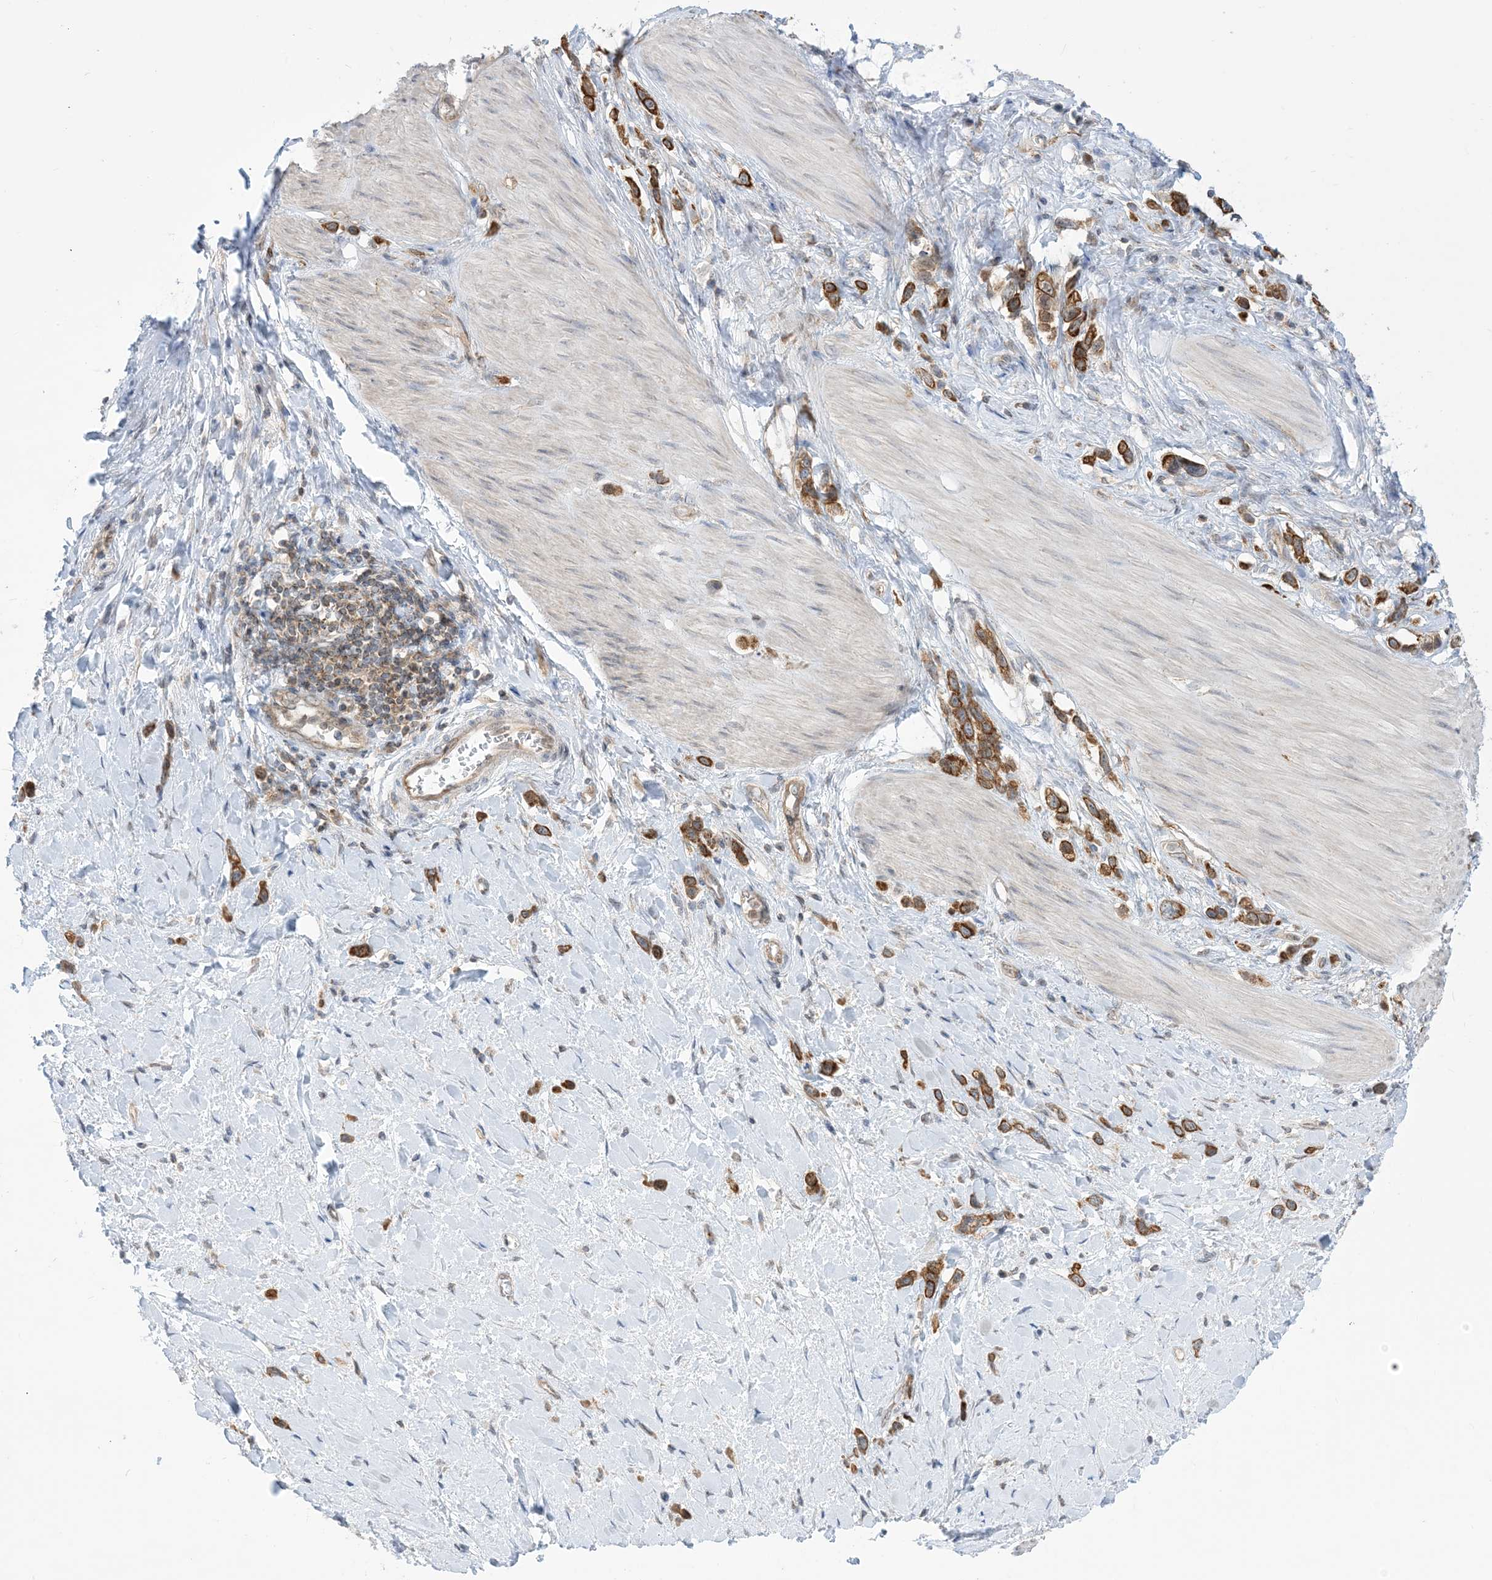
{"staining": {"intensity": "strong", "quantity": ">75%", "location": "cytoplasmic/membranous"}, "tissue": "stomach cancer", "cell_type": "Tumor cells", "image_type": "cancer", "snomed": [{"axis": "morphology", "description": "Adenocarcinoma, NOS"}, {"axis": "topography", "description": "Stomach"}], "caption": "This is an image of immunohistochemistry staining of stomach adenocarcinoma, which shows strong positivity in the cytoplasmic/membranous of tumor cells.", "gene": "CASP4", "patient": {"sex": "female", "age": 65}}